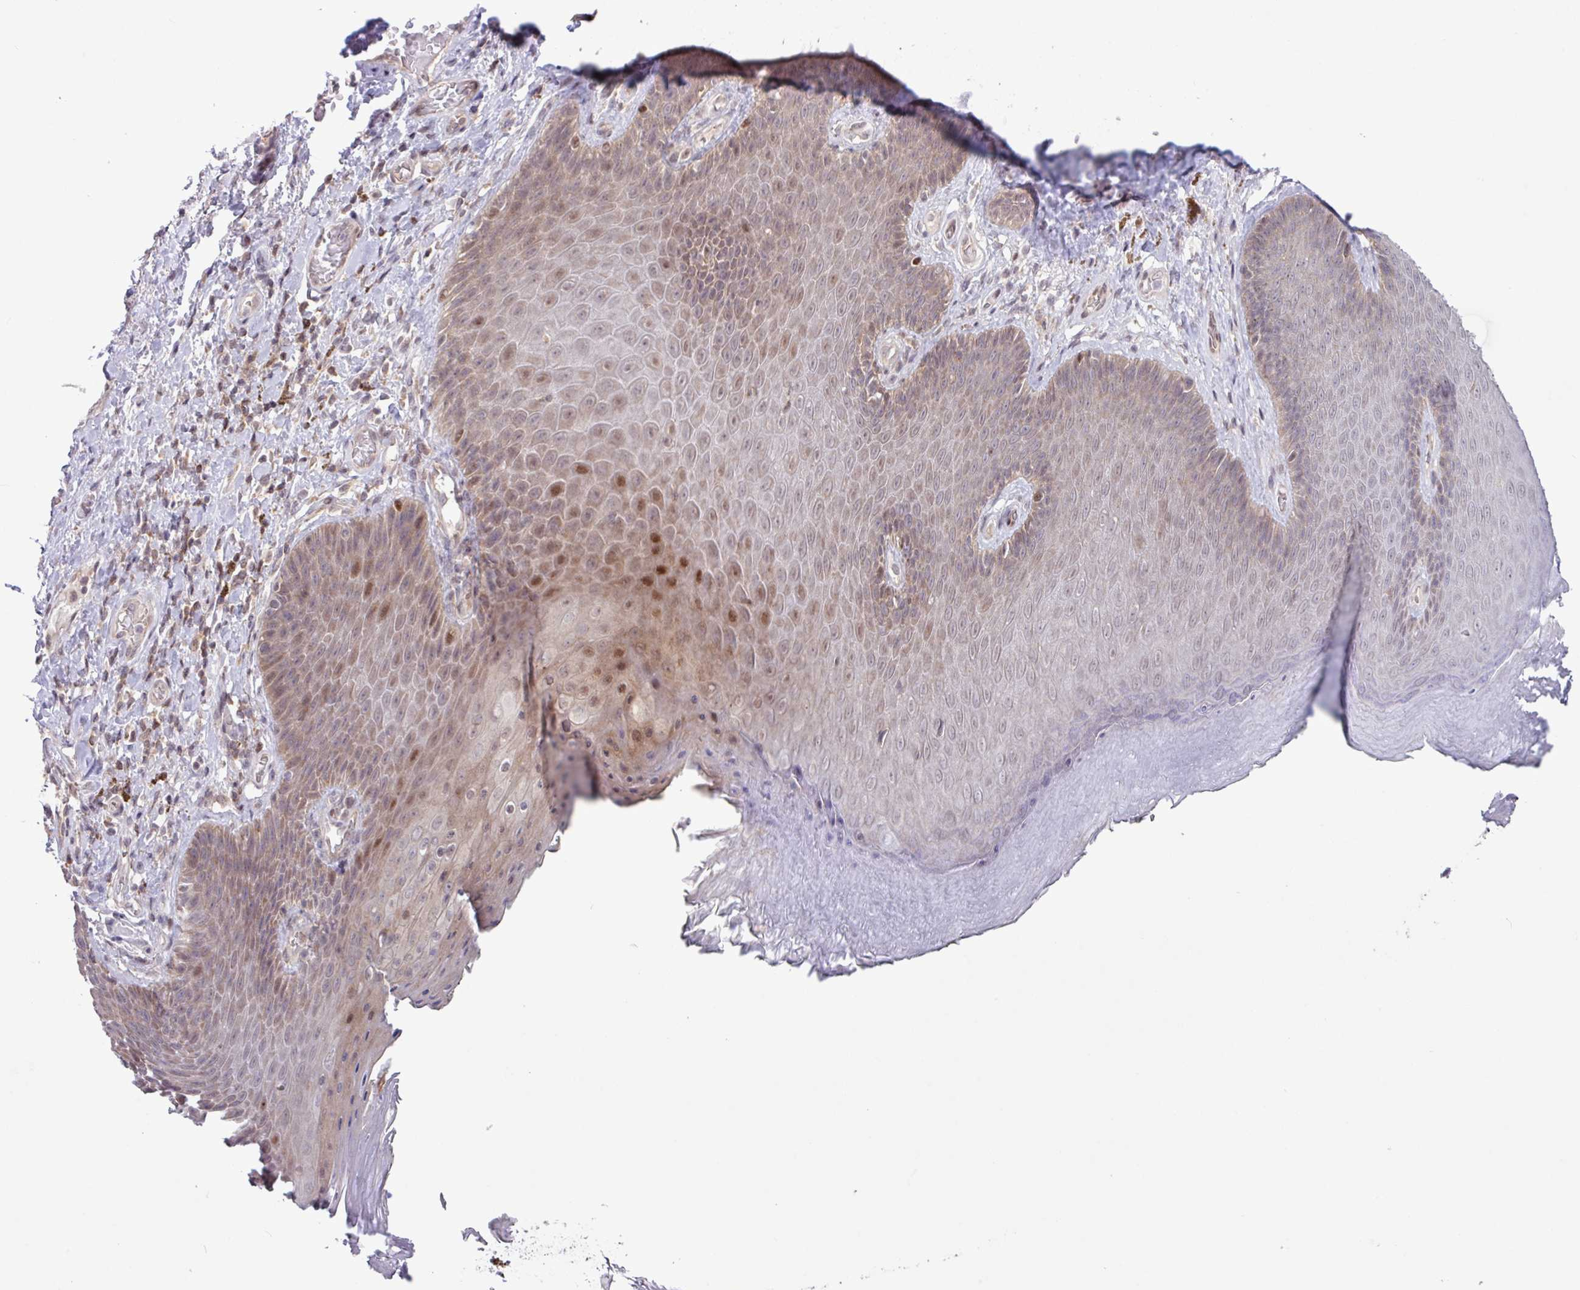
{"staining": {"intensity": "moderate", "quantity": "25%-75%", "location": "cytoplasmic/membranous,nuclear"}, "tissue": "skin", "cell_type": "Epidermal cells", "image_type": "normal", "snomed": [{"axis": "morphology", "description": "Normal tissue, NOS"}, {"axis": "topography", "description": "Anal"}, {"axis": "topography", "description": "Peripheral nerve tissue"}], "caption": "About 25%-75% of epidermal cells in unremarkable human skin show moderate cytoplasmic/membranous,nuclear protein positivity as visualized by brown immunohistochemical staining.", "gene": "RTL3", "patient": {"sex": "male", "age": 53}}